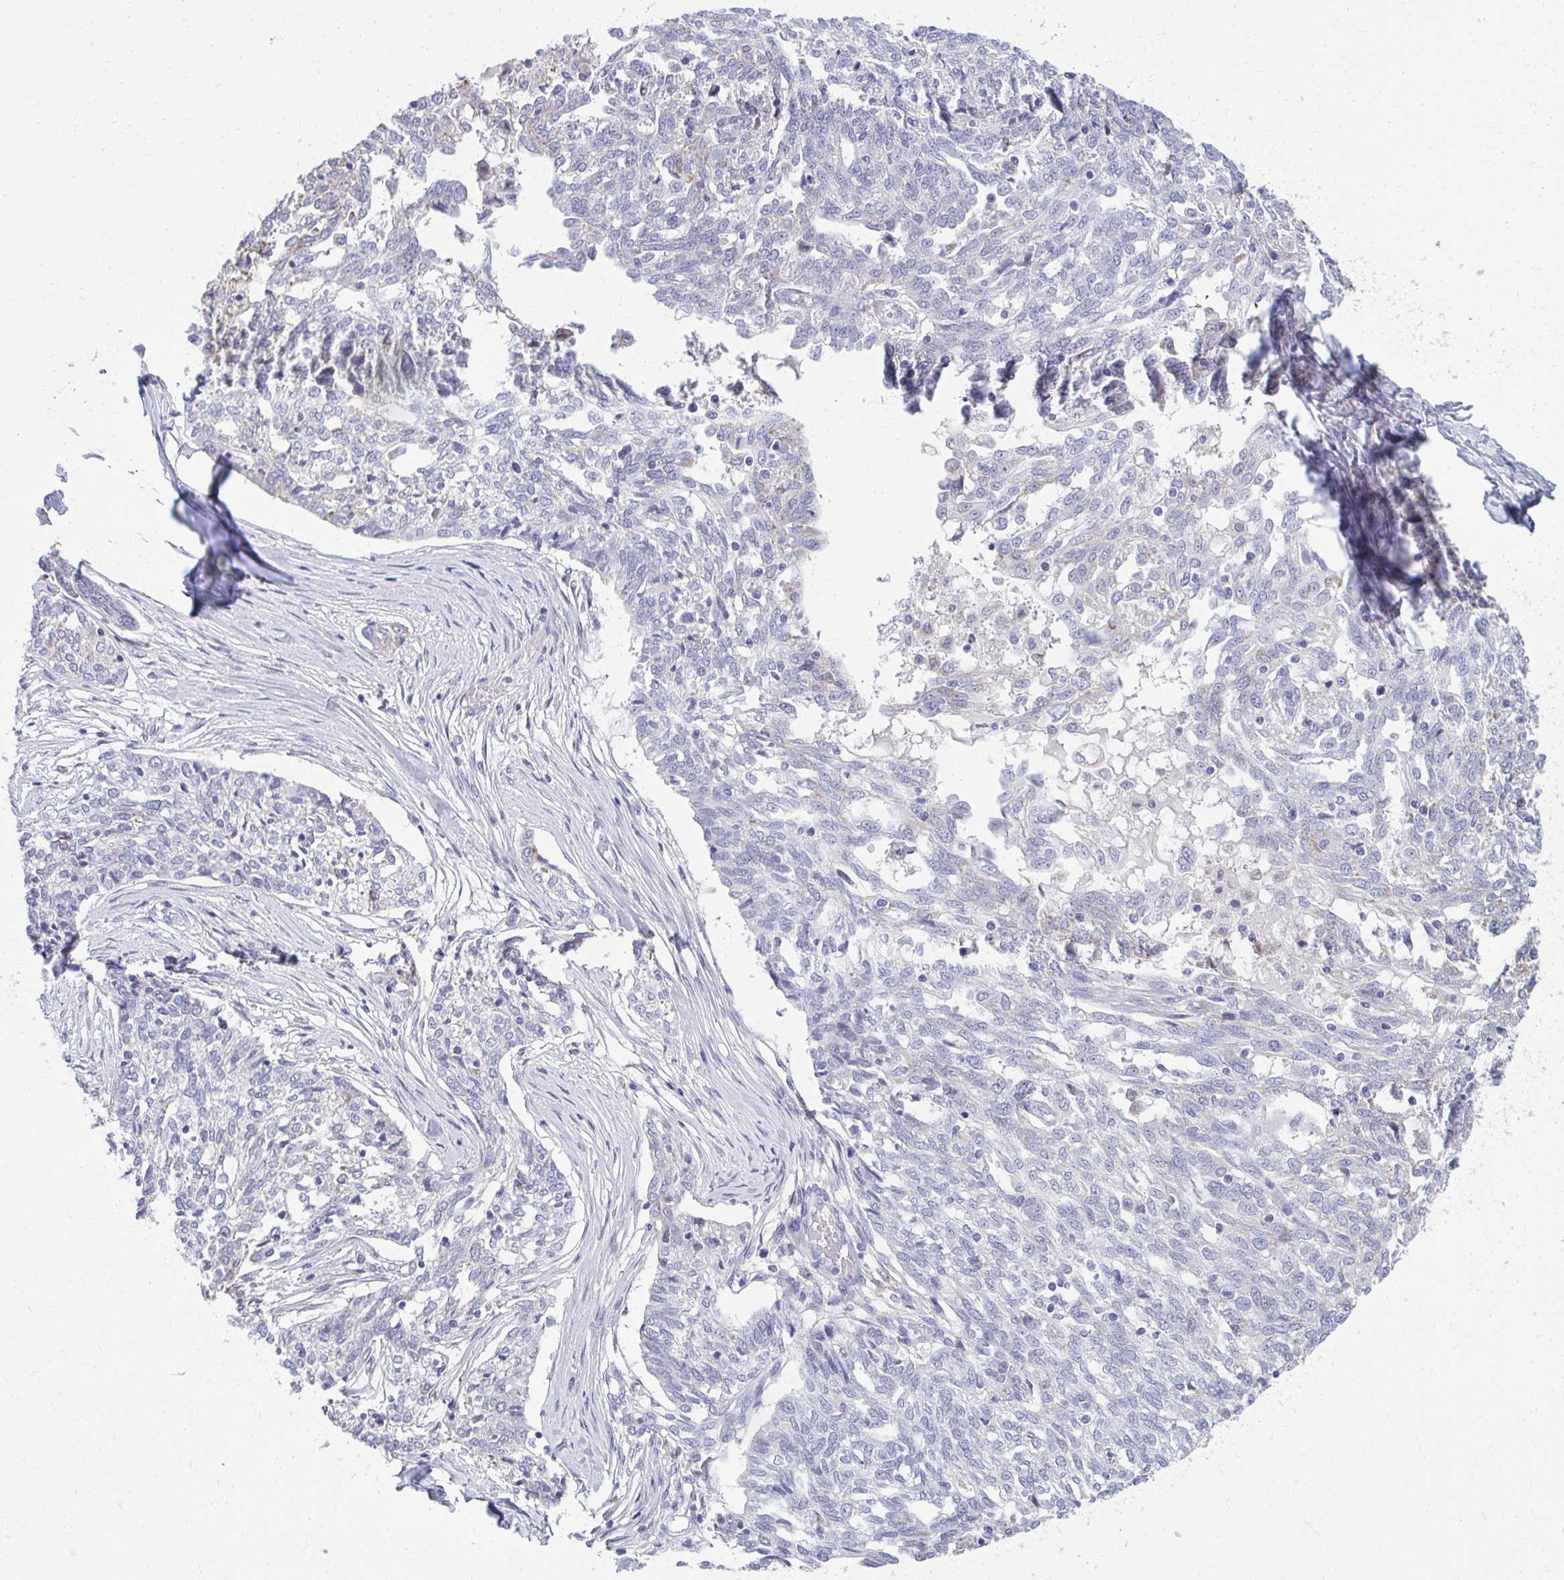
{"staining": {"intensity": "negative", "quantity": "none", "location": "none"}, "tissue": "ovarian cancer", "cell_type": "Tumor cells", "image_type": "cancer", "snomed": [{"axis": "morphology", "description": "Cystadenocarcinoma, serous, NOS"}, {"axis": "topography", "description": "Ovary"}], "caption": "This is an immunohistochemistry (IHC) micrograph of human serous cystadenocarcinoma (ovarian). There is no expression in tumor cells.", "gene": "AIG1", "patient": {"sex": "female", "age": 67}}